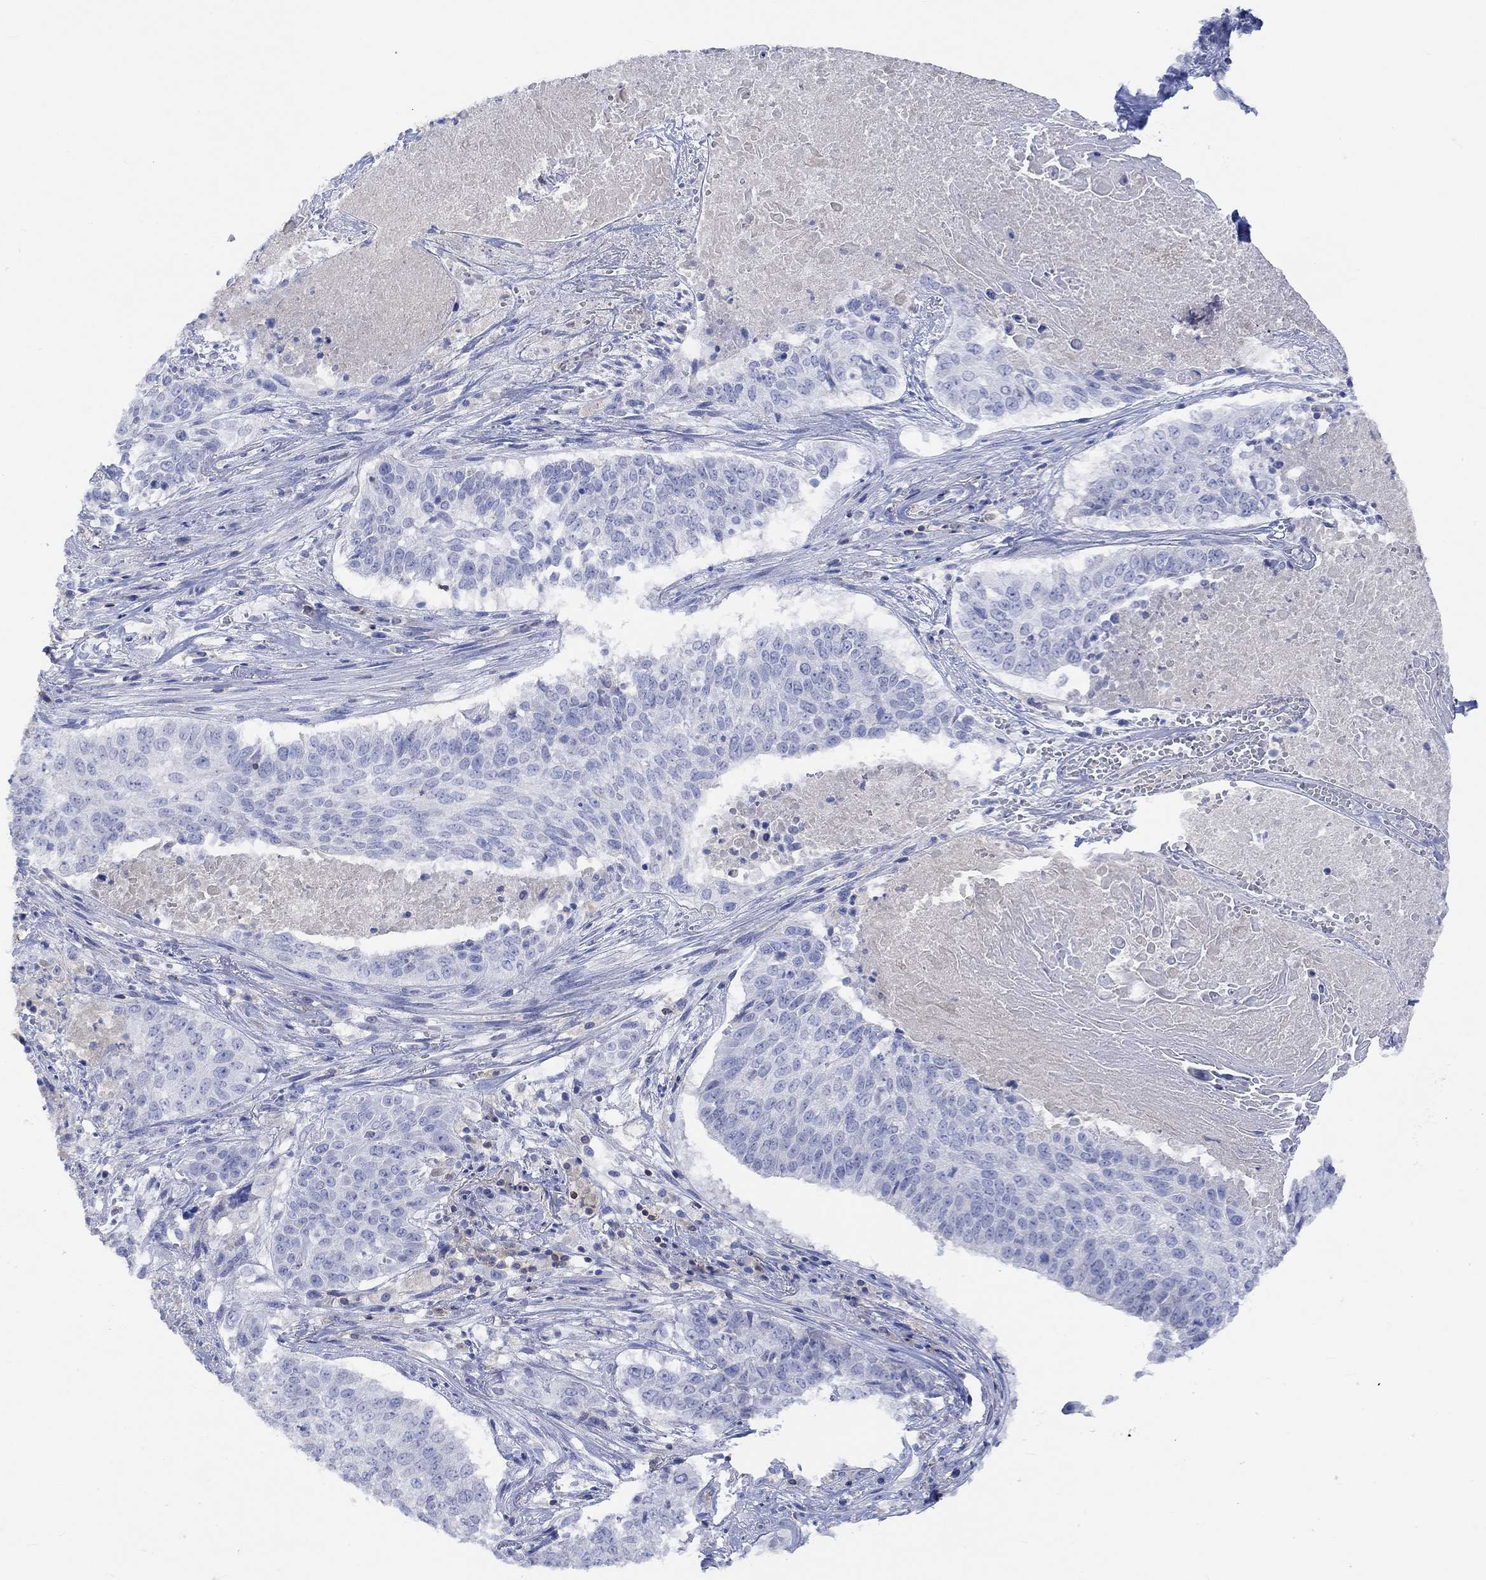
{"staining": {"intensity": "negative", "quantity": "none", "location": "none"}, "tissue": "lung cancer", "cell_type": "Tumor cells", "image_type": "cancer", "snomed": [{"axis": "morphology", "description": "Squamous cell carcinoma, NOS"}, {"axis": "topography", "description": "Lung"}], "caption": "Human lung squamous cell carcinoma stained for a protein using immunohistochemistry demonstrates no staining in tumor cells.", "gene": "GCM1", "patient": {"sex": "male", "age": 64}}